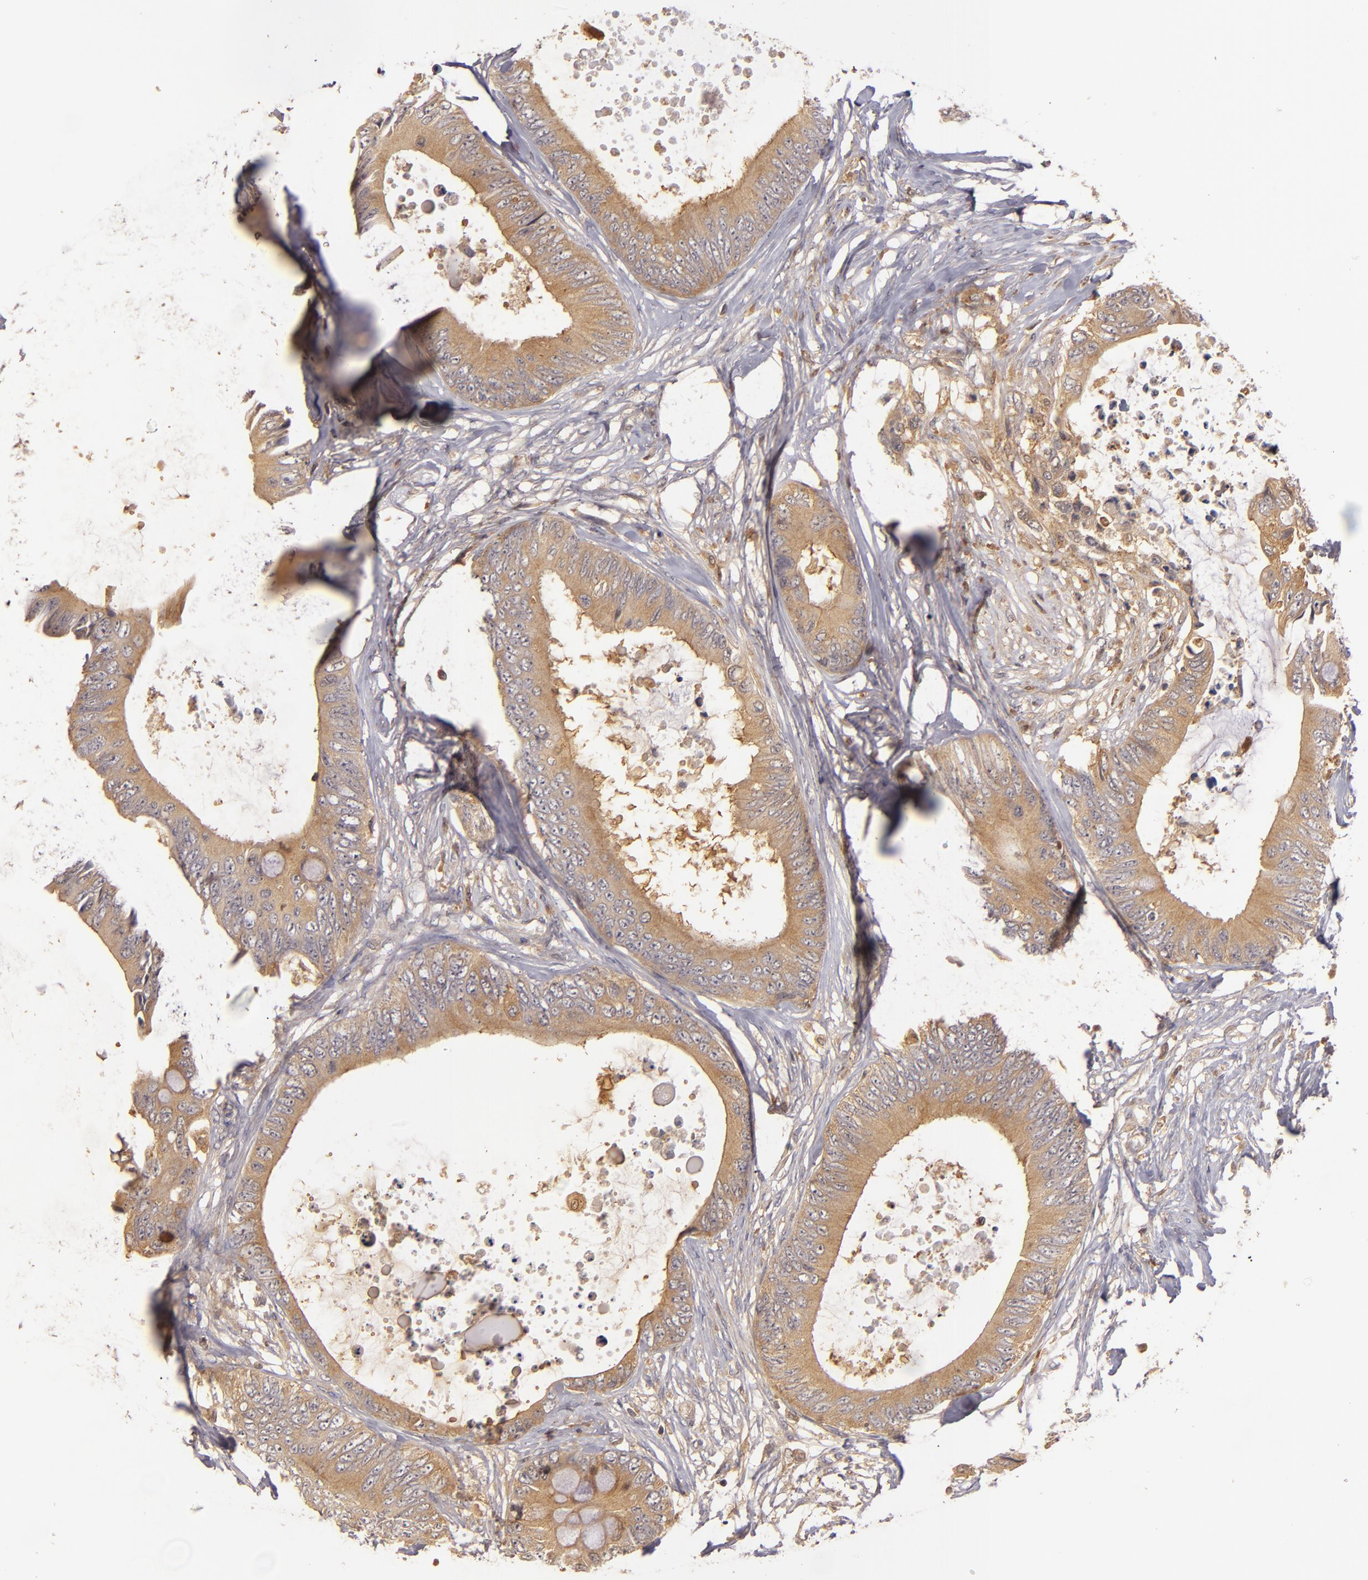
{"staining": {"intensity": "strong", "quantity": ">75%", "location": "cytoplasmic/membranous"}, "tissue": "colorectal cancer", "cell_type": "Tumor cells", "image_type": "cancer", "snomed": [{"axis": "morphology", "description": "Normal tissue, NOS"}, {"axis": "morphology", "description": "Adenocarcinoma, NOS"}, {"axis": "topography", "description": "Rectum"}, {"axis": "topography", "description": "Peripheral nerve tissue"}], "caption": "Colorectal cancer (adenocarcinoma) tissue displays strong cytoplasmic/membranous expression in approximately >75% of tumor cells, visualized by immunohistochemistry. The staining was performed using DAB (3,3'-diaminobenzidine), with brown indicating positive protein expression. Nuclei are stained blue with hematoxylin.", "gene": "PRKCD", "patient": {"sex": "female", "age": 77}}